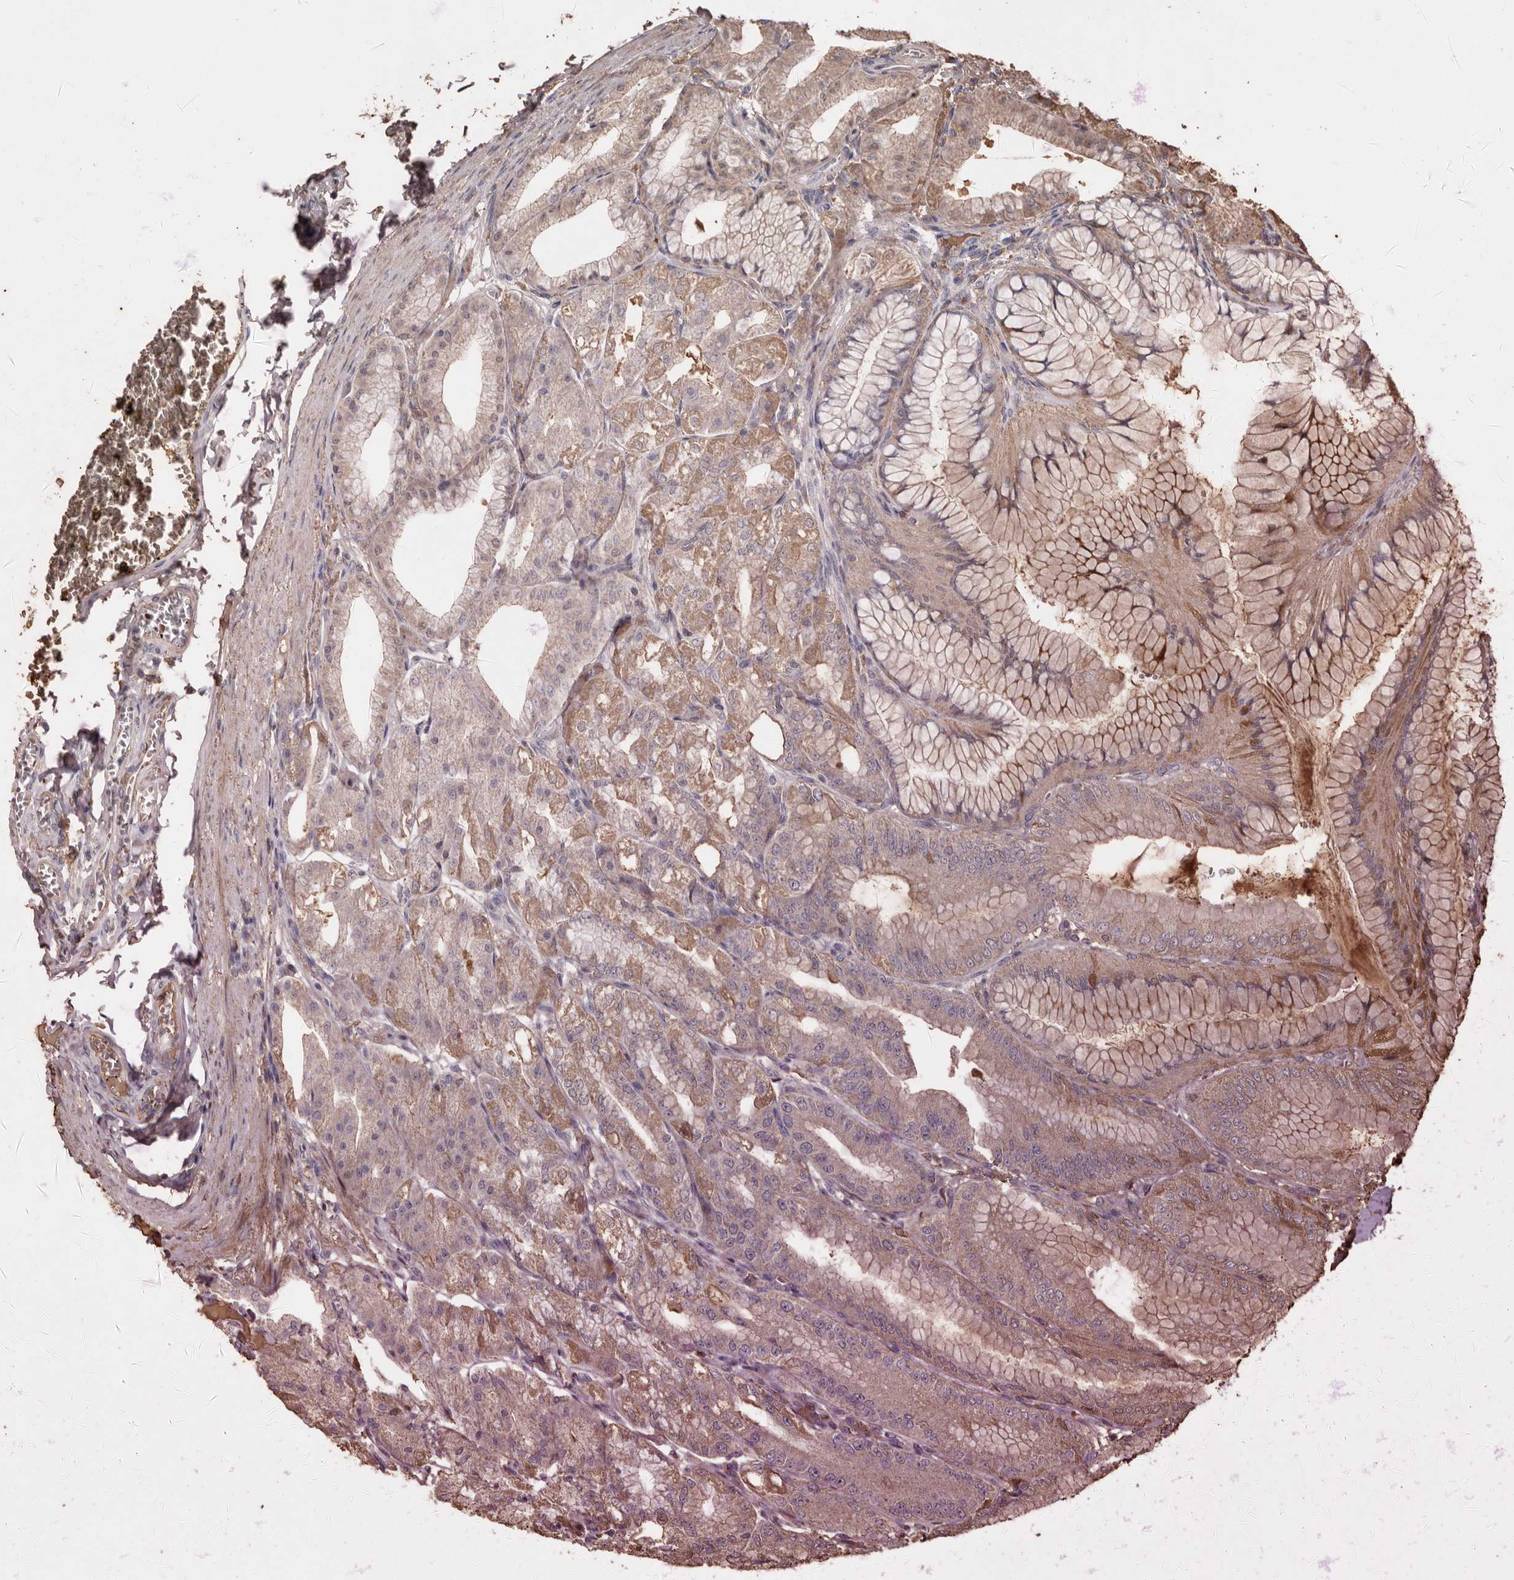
{"staining": {"intensity": "moderate", "quantity": "25%-75%", "location": "cytoplasmic/membranous"}, "tissue": "stomach", "cell_type": "Glandular cells", "image_type": "normal", "snomed": [{"axis": "morphology", "description": "Normal tissue, NOS"}, {"axis": "topography", "description": "Stomach, lower"}], "caption": "The histopathology image reveals a brown stain indicating the presence of a protein in the cytoplasmic/membranous of glandular cells in stomach. (DAB IHC, brown staining for protein, blue staining for nuclei).", "gene": "RANBP17", "patient": {"sex": "male", "age": 71}}